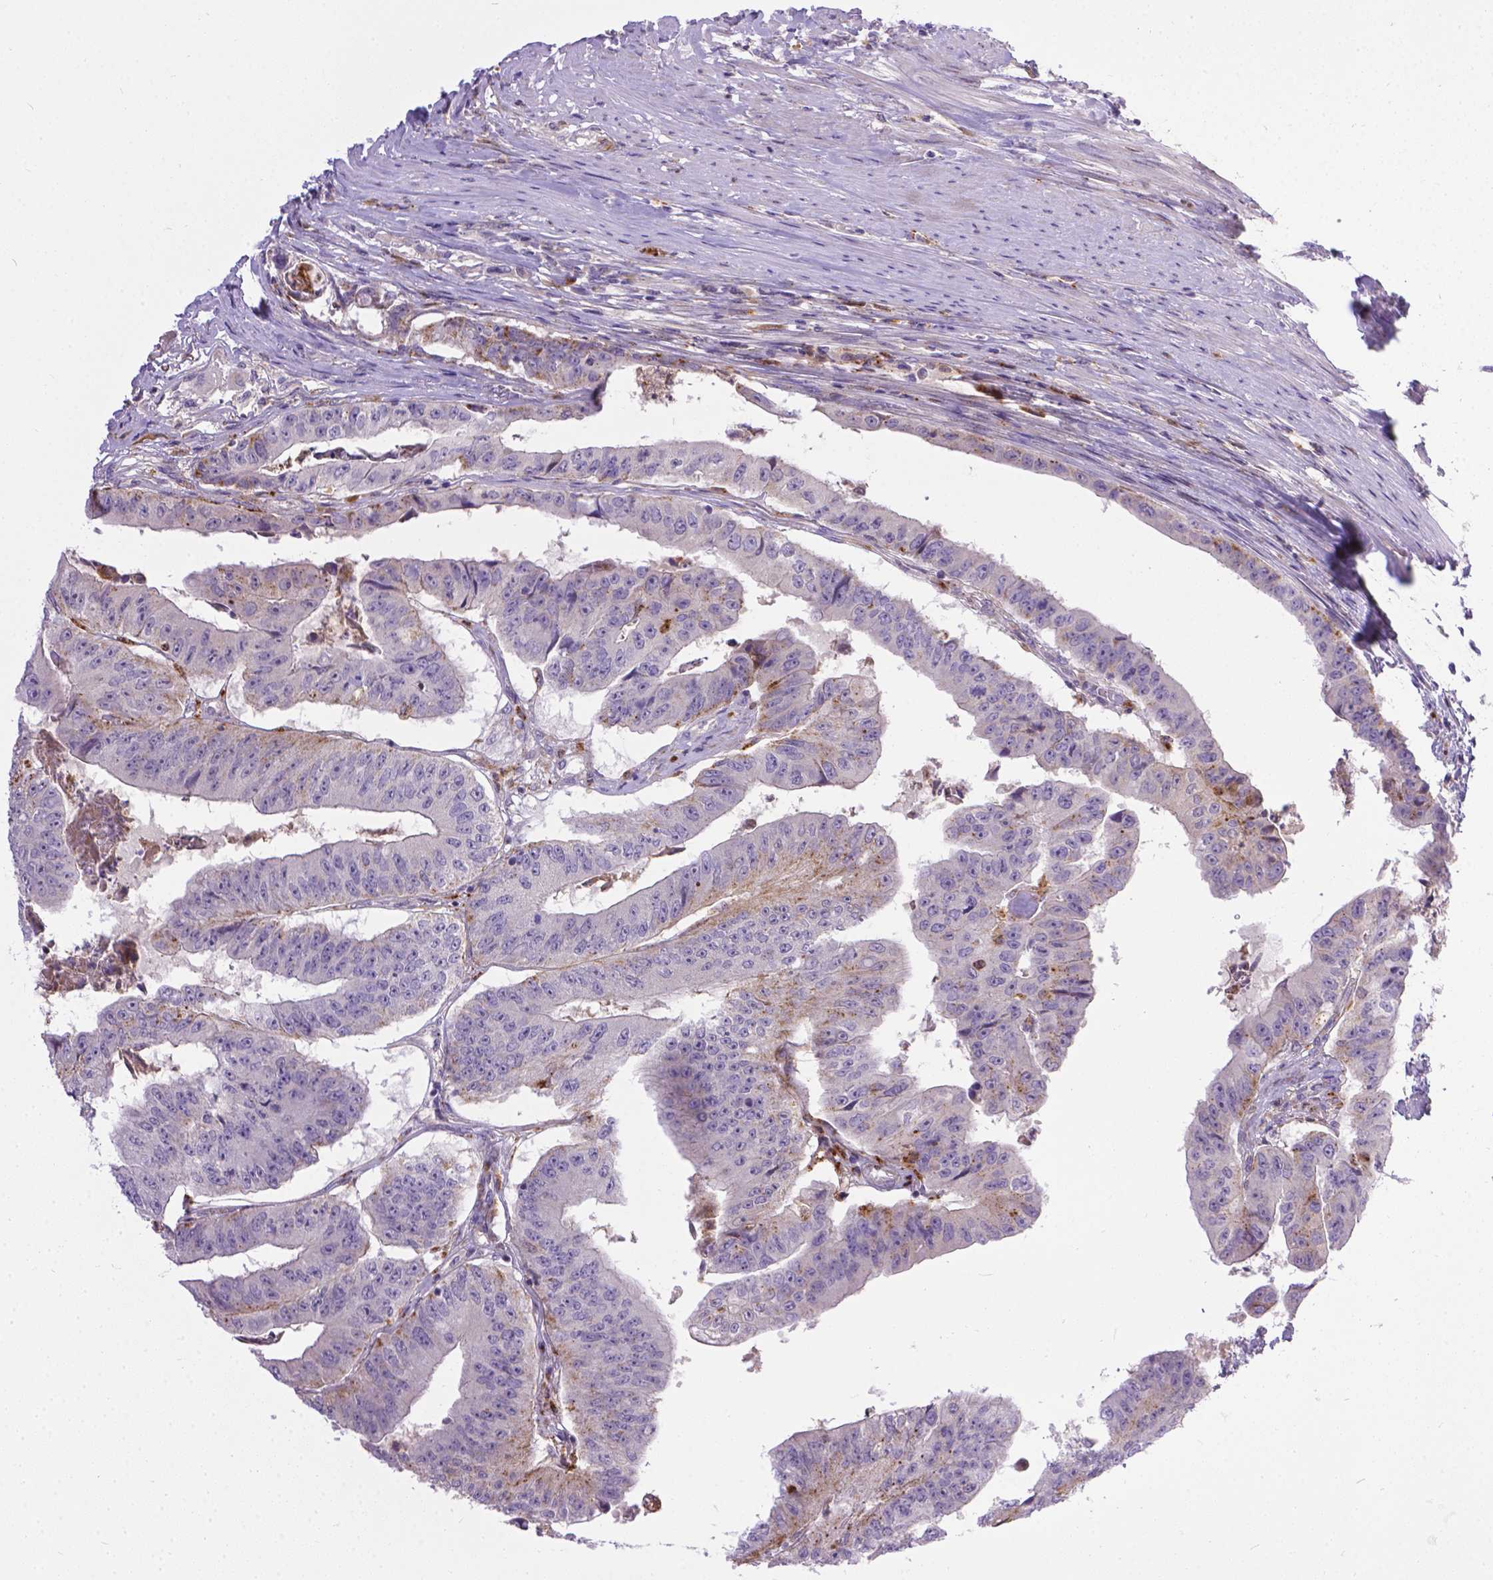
{"staining": {"intensity": "negative", "quantity": "none", "location": "none"}, "tissue": "colorectal cancer", "cell_type": "Tumor cells", "image_type": "cancer", "snomed": [{"axis": "morphology", "description": "Adenocarcinoma, NOS"}, {"axis": "topography", "description": "Colon"}], "caption": "Immunohistochemical staining of colorectal adenocarcinoma displays no significant staining in tumor cells.", "gene": "TM4SF18", "patient": {"sex": "female", "age": 67}}